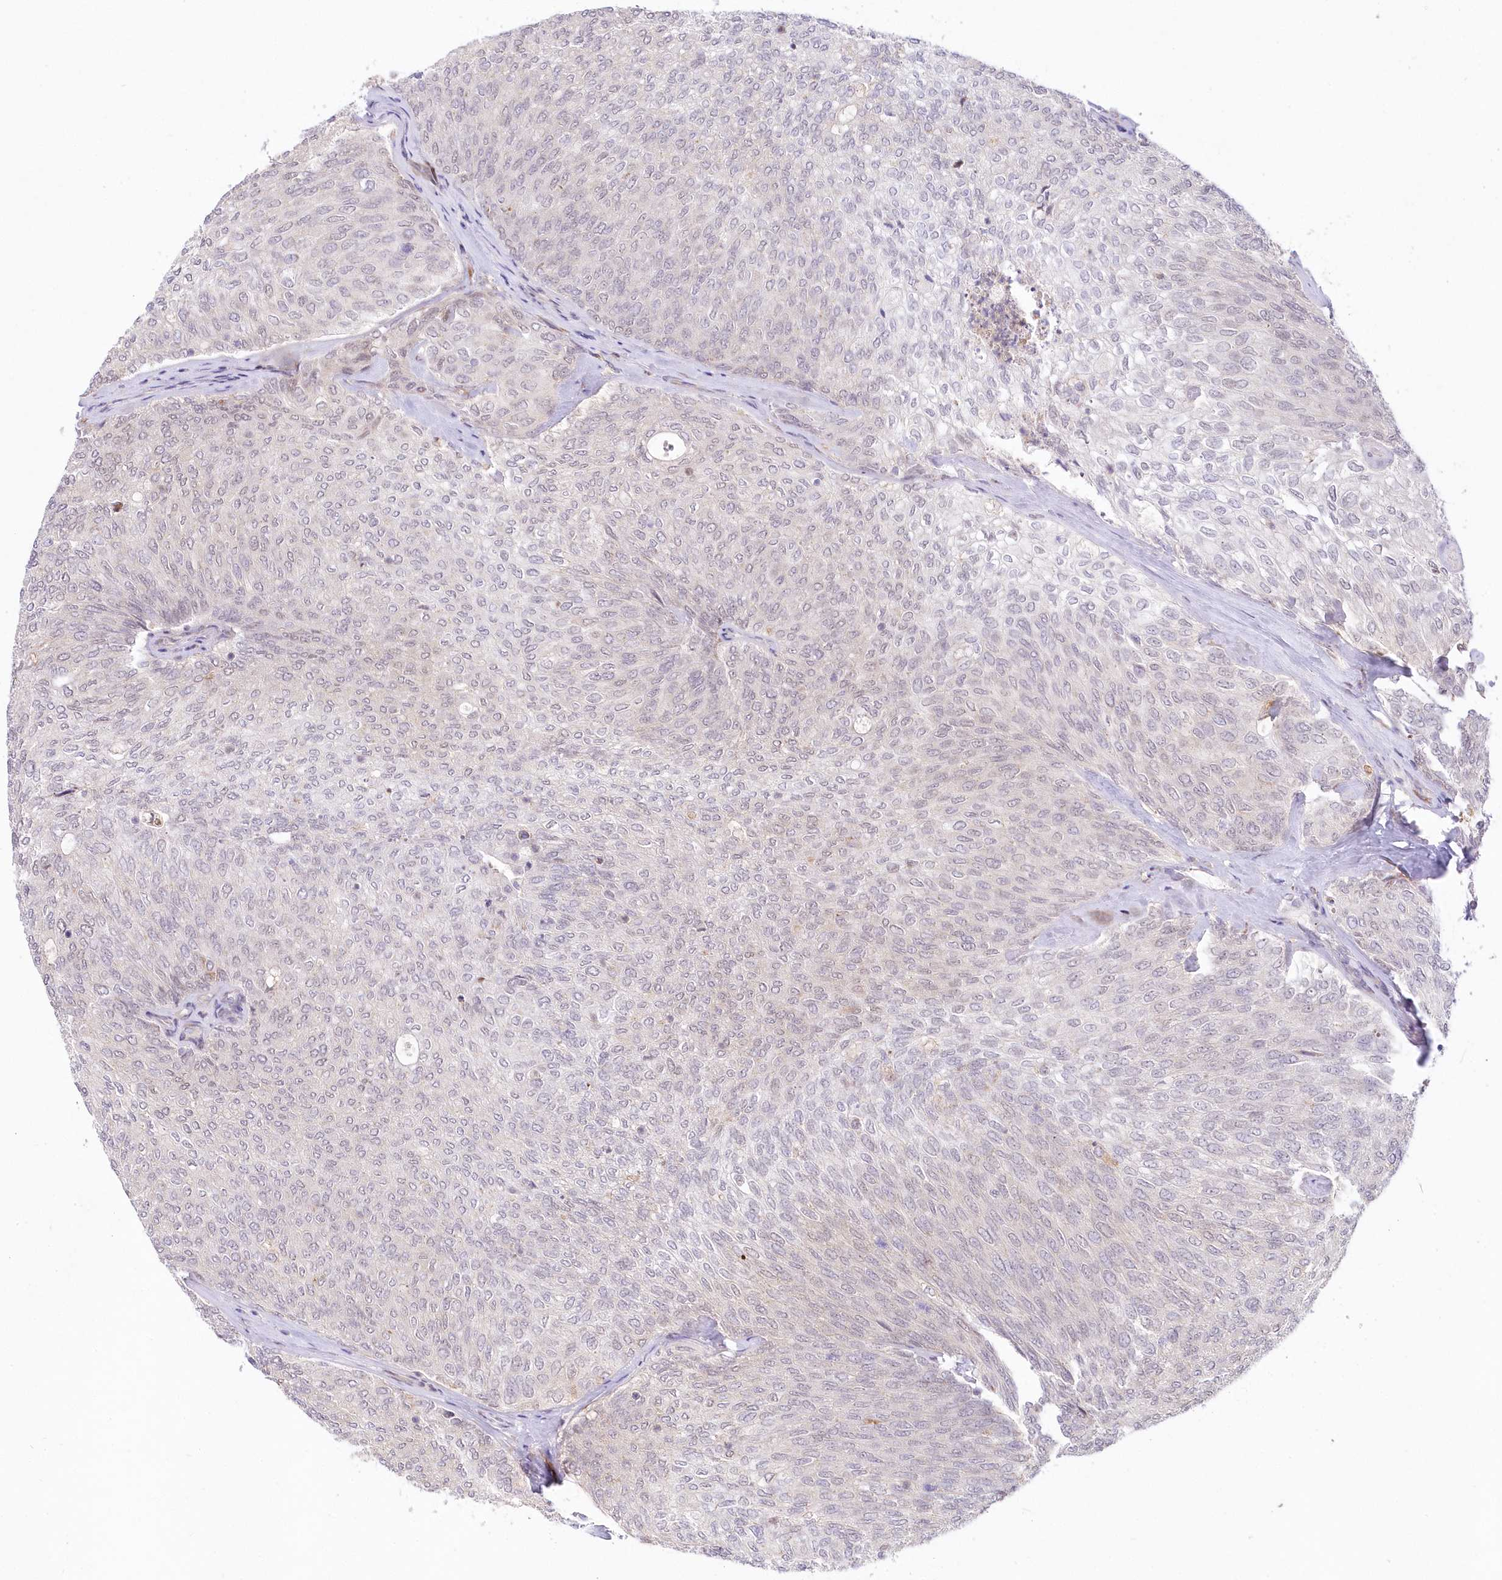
{"staining": {"intensity": "negative", "quantity": "none", "location": "none"}, "tissue": "urothelial cancer", "cell_type": "Tumor cells", "image_type": "cancer", "snomed": [{"axis": "morphology", "description": "Urothelial carcinoma, Low grade"}, {"axis": "topography", "description": "Urinary bladder"}], "caption": "IHC histopathology image of human low-grade urothelial carcinoma stained for a protein (brown), which demonstrates no staining in tumor cells.", "gene": "LDB1", "patient": {"sex": "female", "age": 79}}